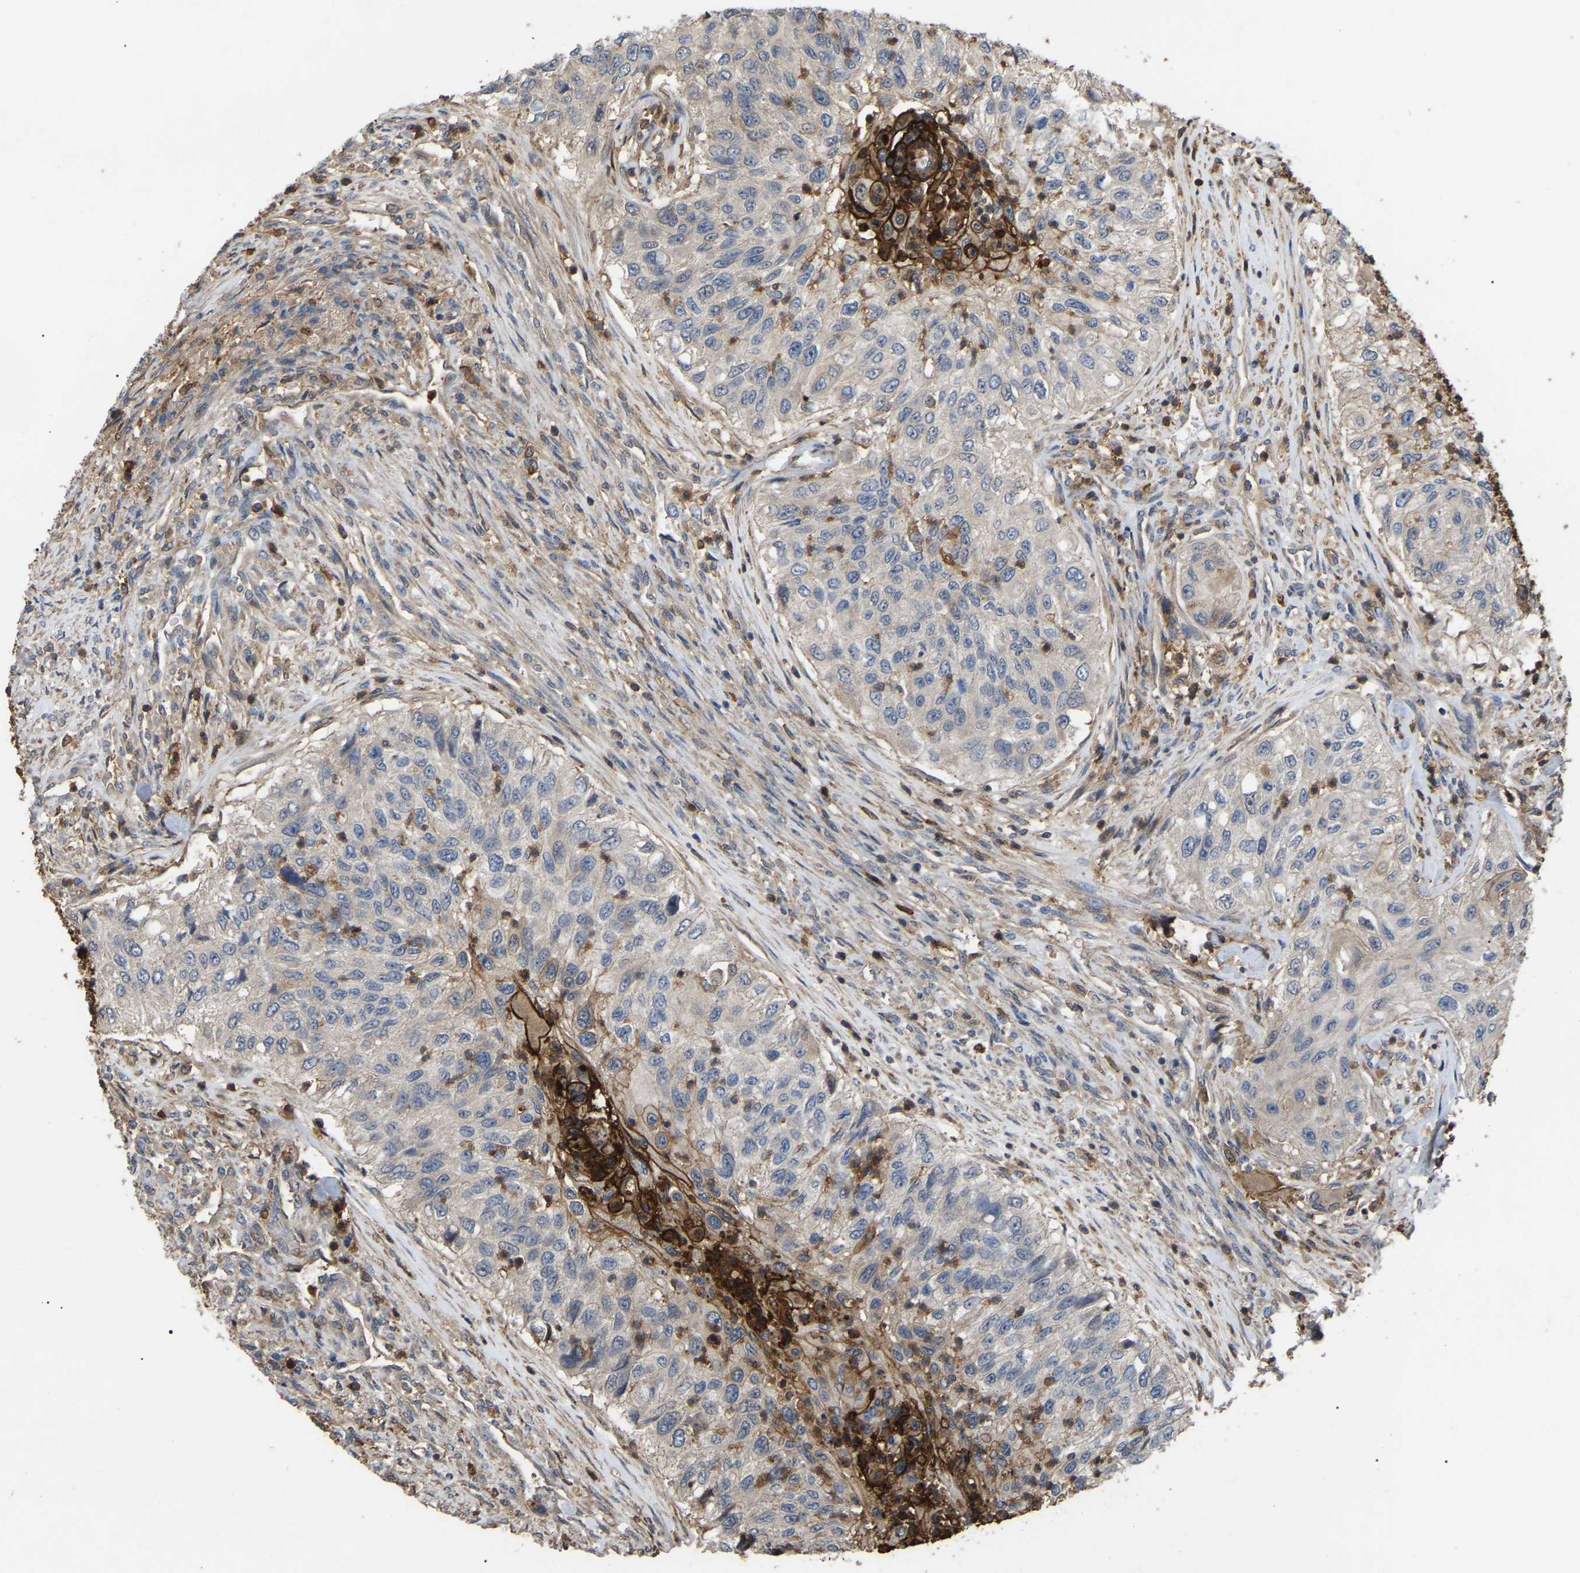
{"staining": {"intensity": "negative", "quantity": "none", "location": "none"}, "tissue": "urothelial cancer", "cell_type": "Tumor cells", "image_type": "cancer", "snomed": [{"axis": "morphology", "description": "Urothelial carcinoma, High grade"}, {"axis": "topography", "description": "Urinary bladder"}], "caption": "Immunohistochemistry histopathology image of urothelial cancer stained for a protein (brown), which displays no staining in tumor cells.", "gene": "CIT", "patient": {"sex": "female", "age": 60}}